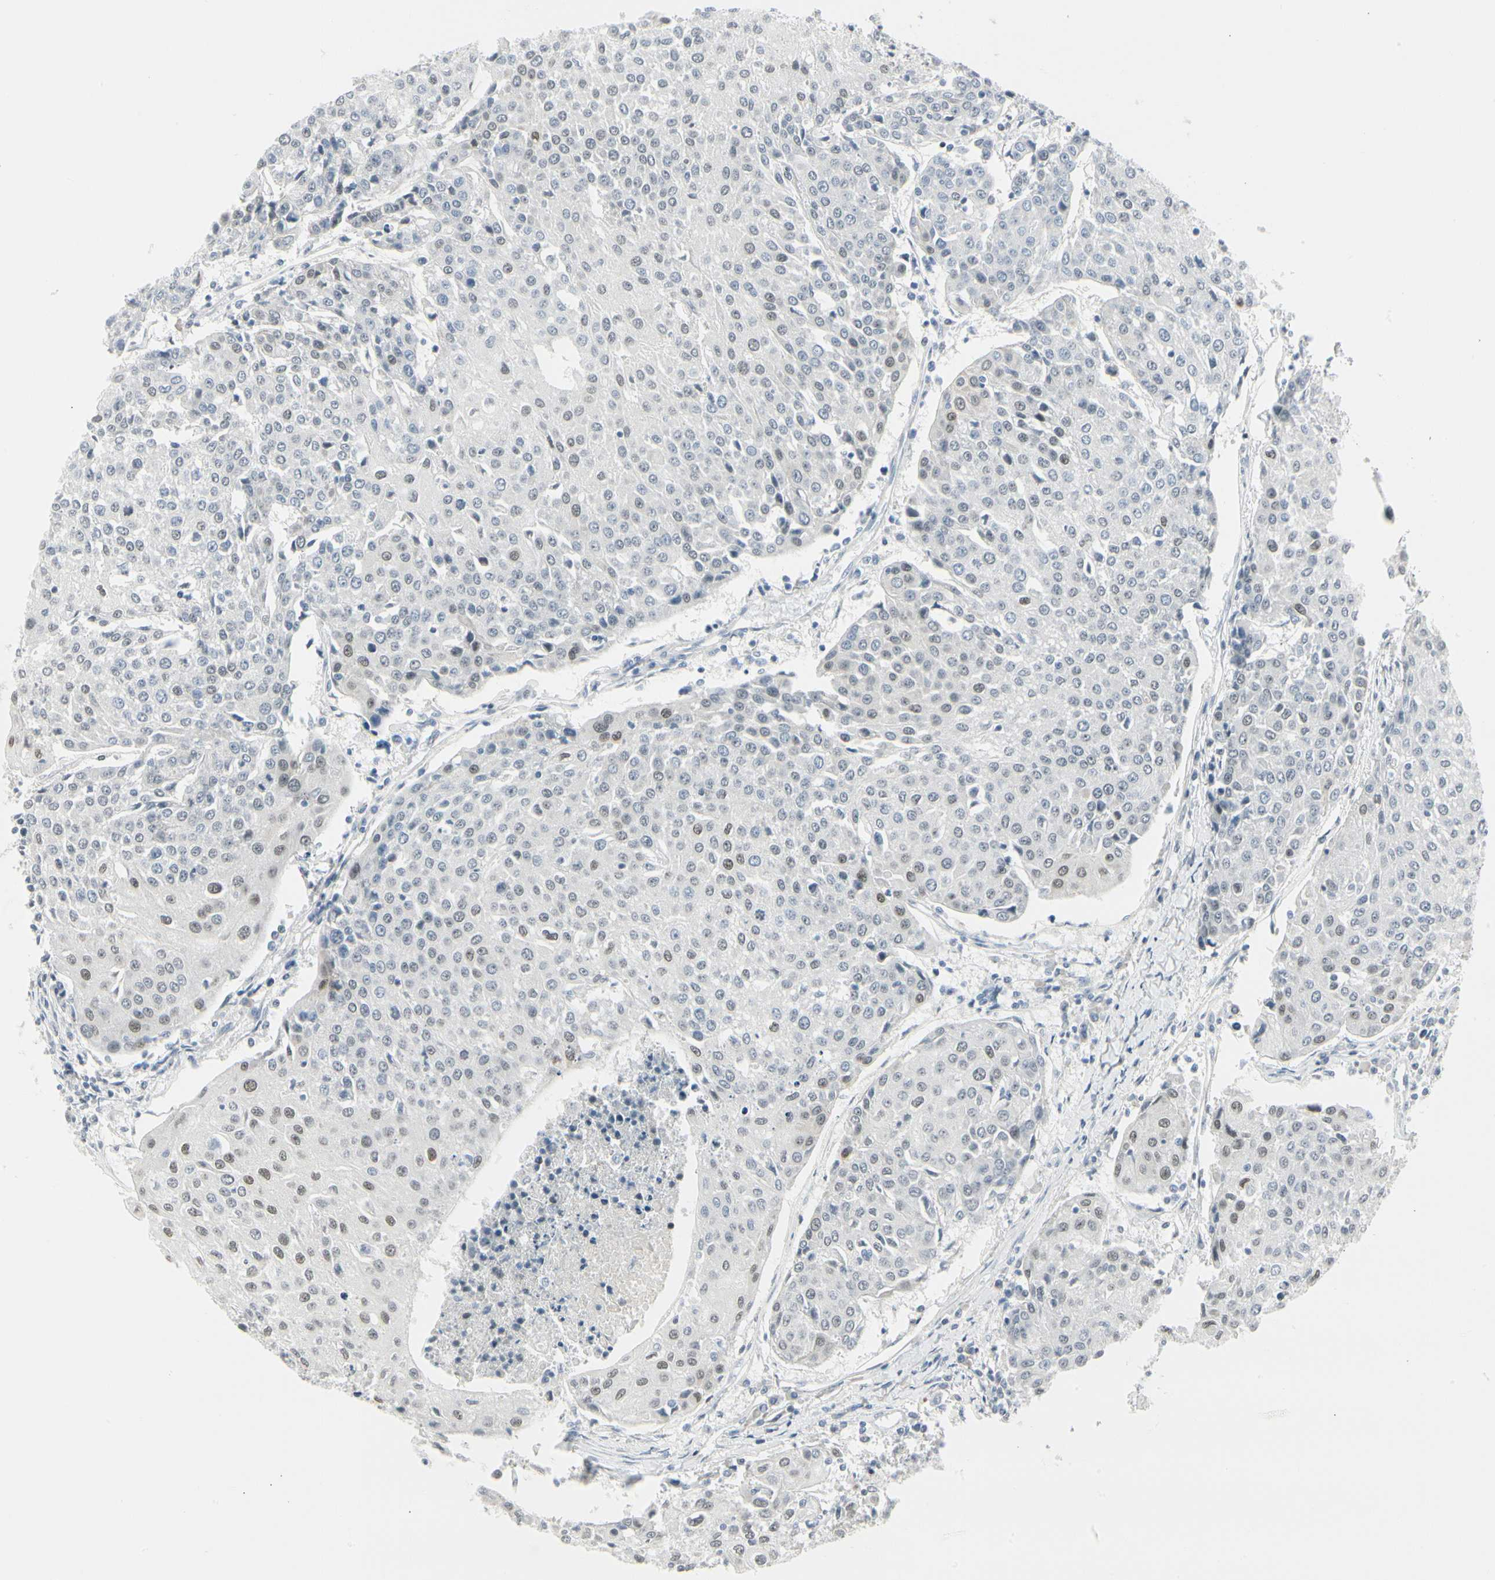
{"staining": {"intensity": "weak", "quantity": "<25%", "location": "nuclear"}, "tissue": "urothelial cancer", "cell_type": "Tumor cells", "image_type": "cancer", "snomed": [{"axis": "morphology", "description": "Urothelial carcinoma, High grade"}, {"axis": "topography", "description": "Urinary bladder"}], "caption": "Immunohistochemistry photomicrograph of human urothelial cancer stained for a protein (brown), which demonstrates no positivity in tumor cells.", "gene": "ZBTB7B", "patient": {"sex": "female", "age": 85}}